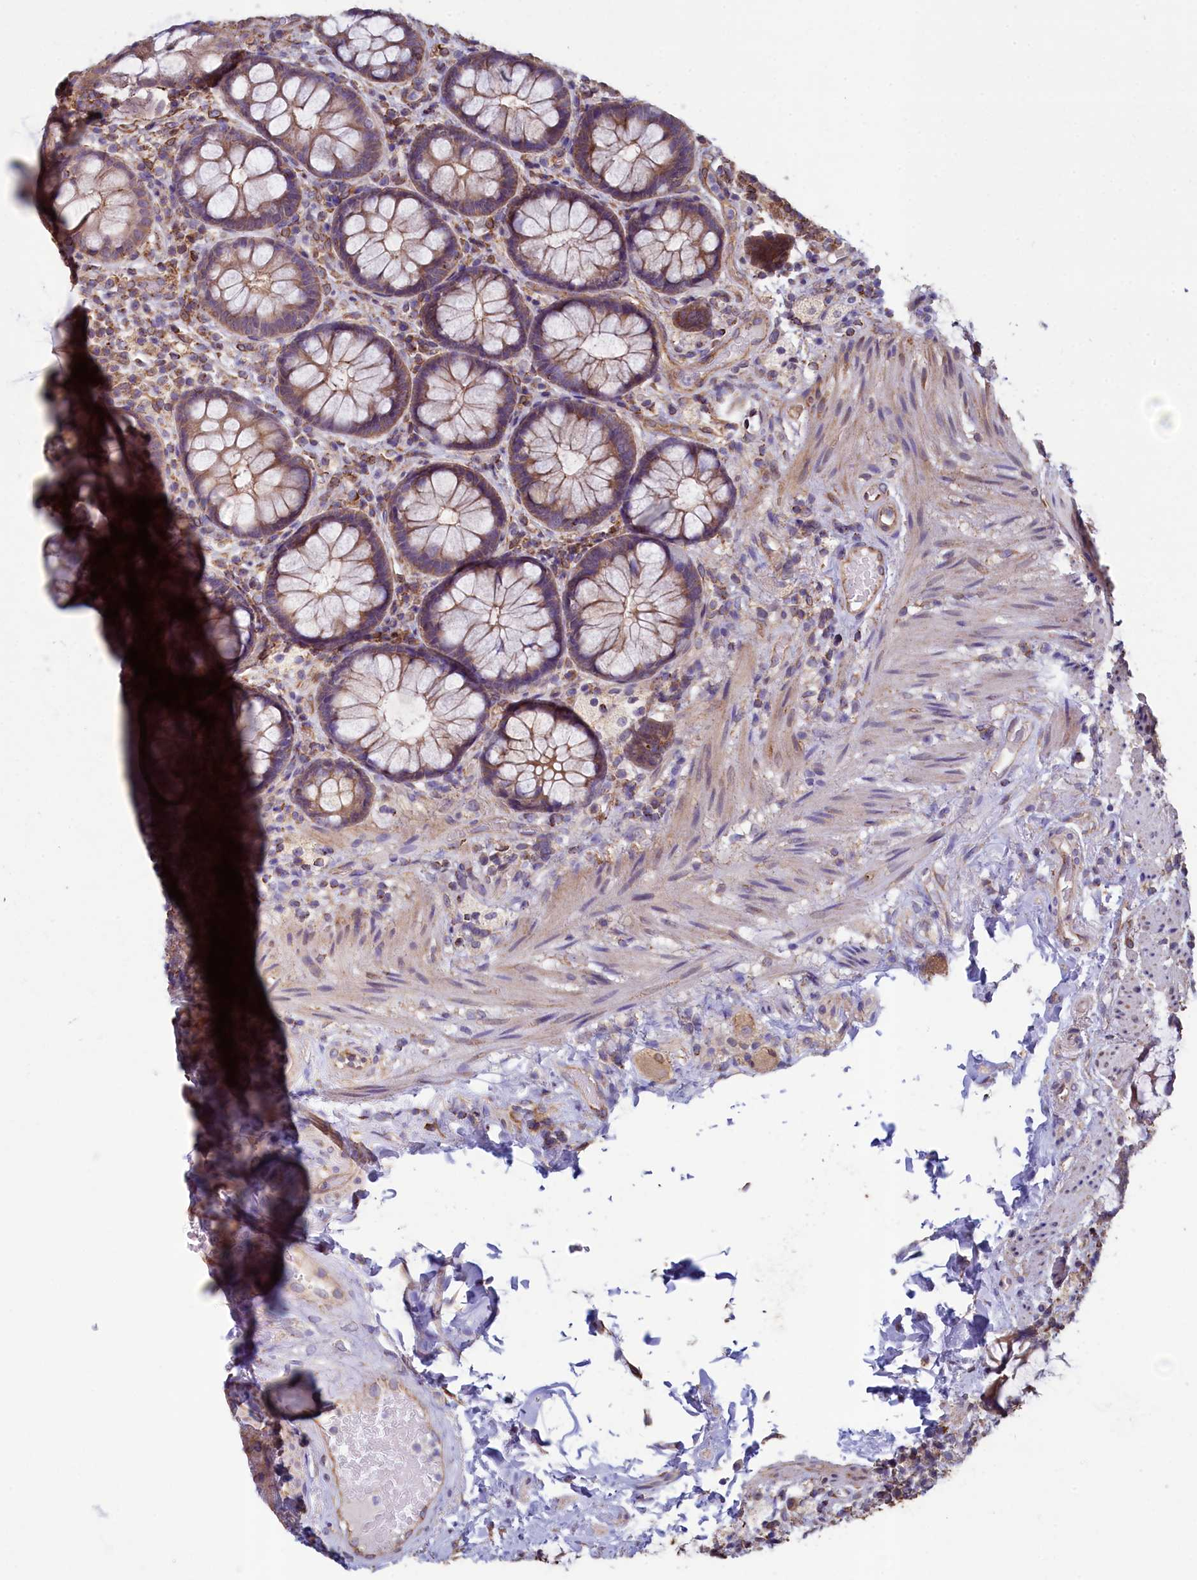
{"staining": {"intensity": "moderate", "quantity": ">75%", "location": "cytoplasmic/membranous"}, "tissue": "rectum", "cell_type": "Glandular cells", "image_type": "normal", "snomed": [{"axis": "morphology", "description": "Normal tissue, NOS"}, {"axis": "topography", "description": "Rectum"}], "caption": "Immunohistochemistry of unremarkable rectum reveals medium levels of moderate cytoplasmic/membranous positivity in approximately >75% of glandular cells. (DAB (3,3'-diaminobenzidine) = brown stain, brightfield microscopy at high magnification).", "gene": "SPATA2L", "patient": {"sex": "male", "age": 83}}